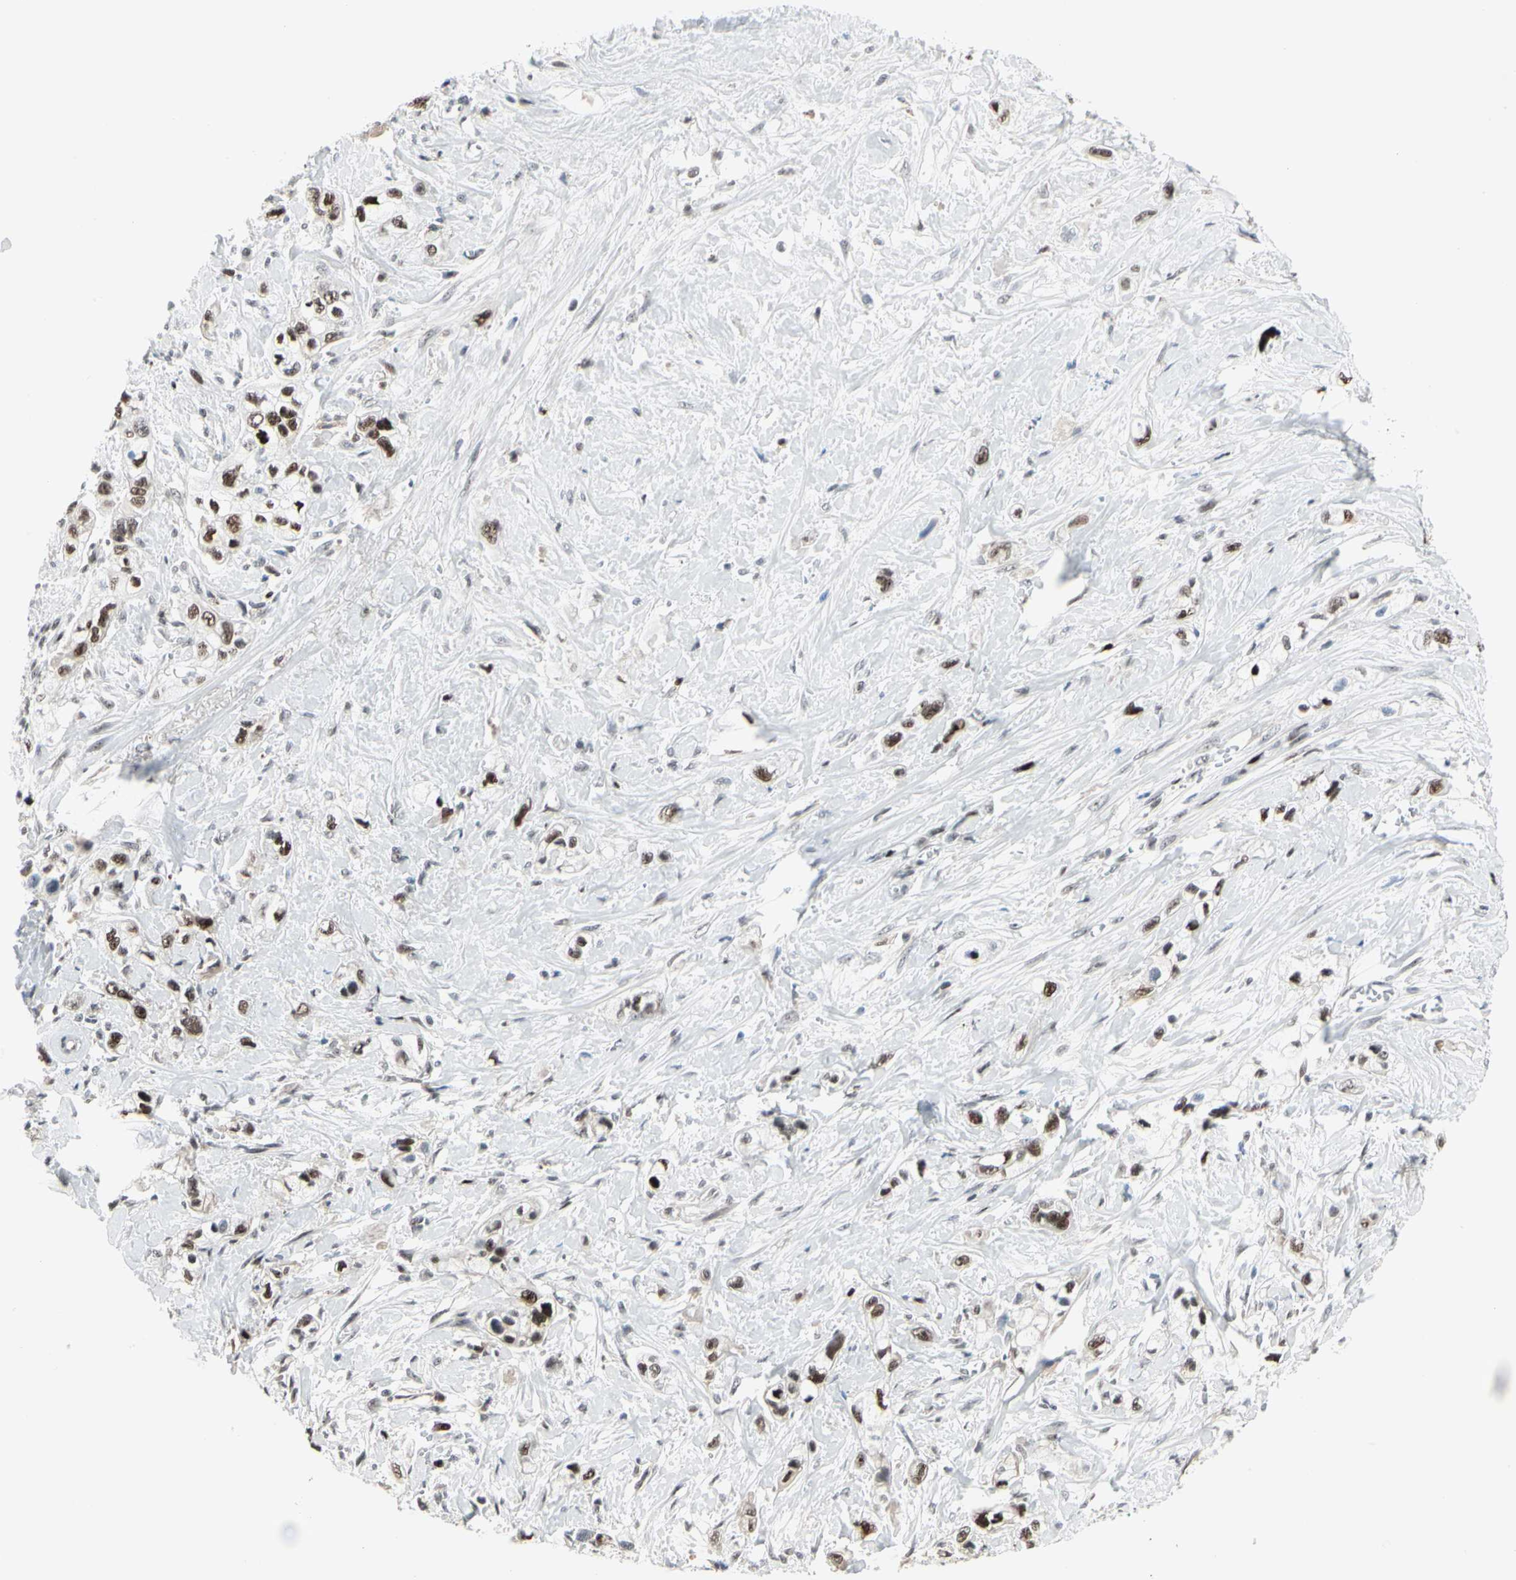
{"staining": {"intensity": "moderate", "quantity": "25%-75%", "location": "nuclear"}, "tissue": "pancreatic cancer", "cell_type": "Tumor cells", "image_type": "cancer", "snomed": [{"axis": "morphology", "description": "Adenocarcinoma, NOS"}, {"axis": "topography", "description": "Pancreas"}], "caption": "About 25%-75% of tumor cells in pancreatic cancer (adenocarcinoma) reveal moderate nuclear protein positivity as visualized by brown immunohistochemical staining.", "gene": "FOXO3", "patient": {"sex": "male", "age": 74}}